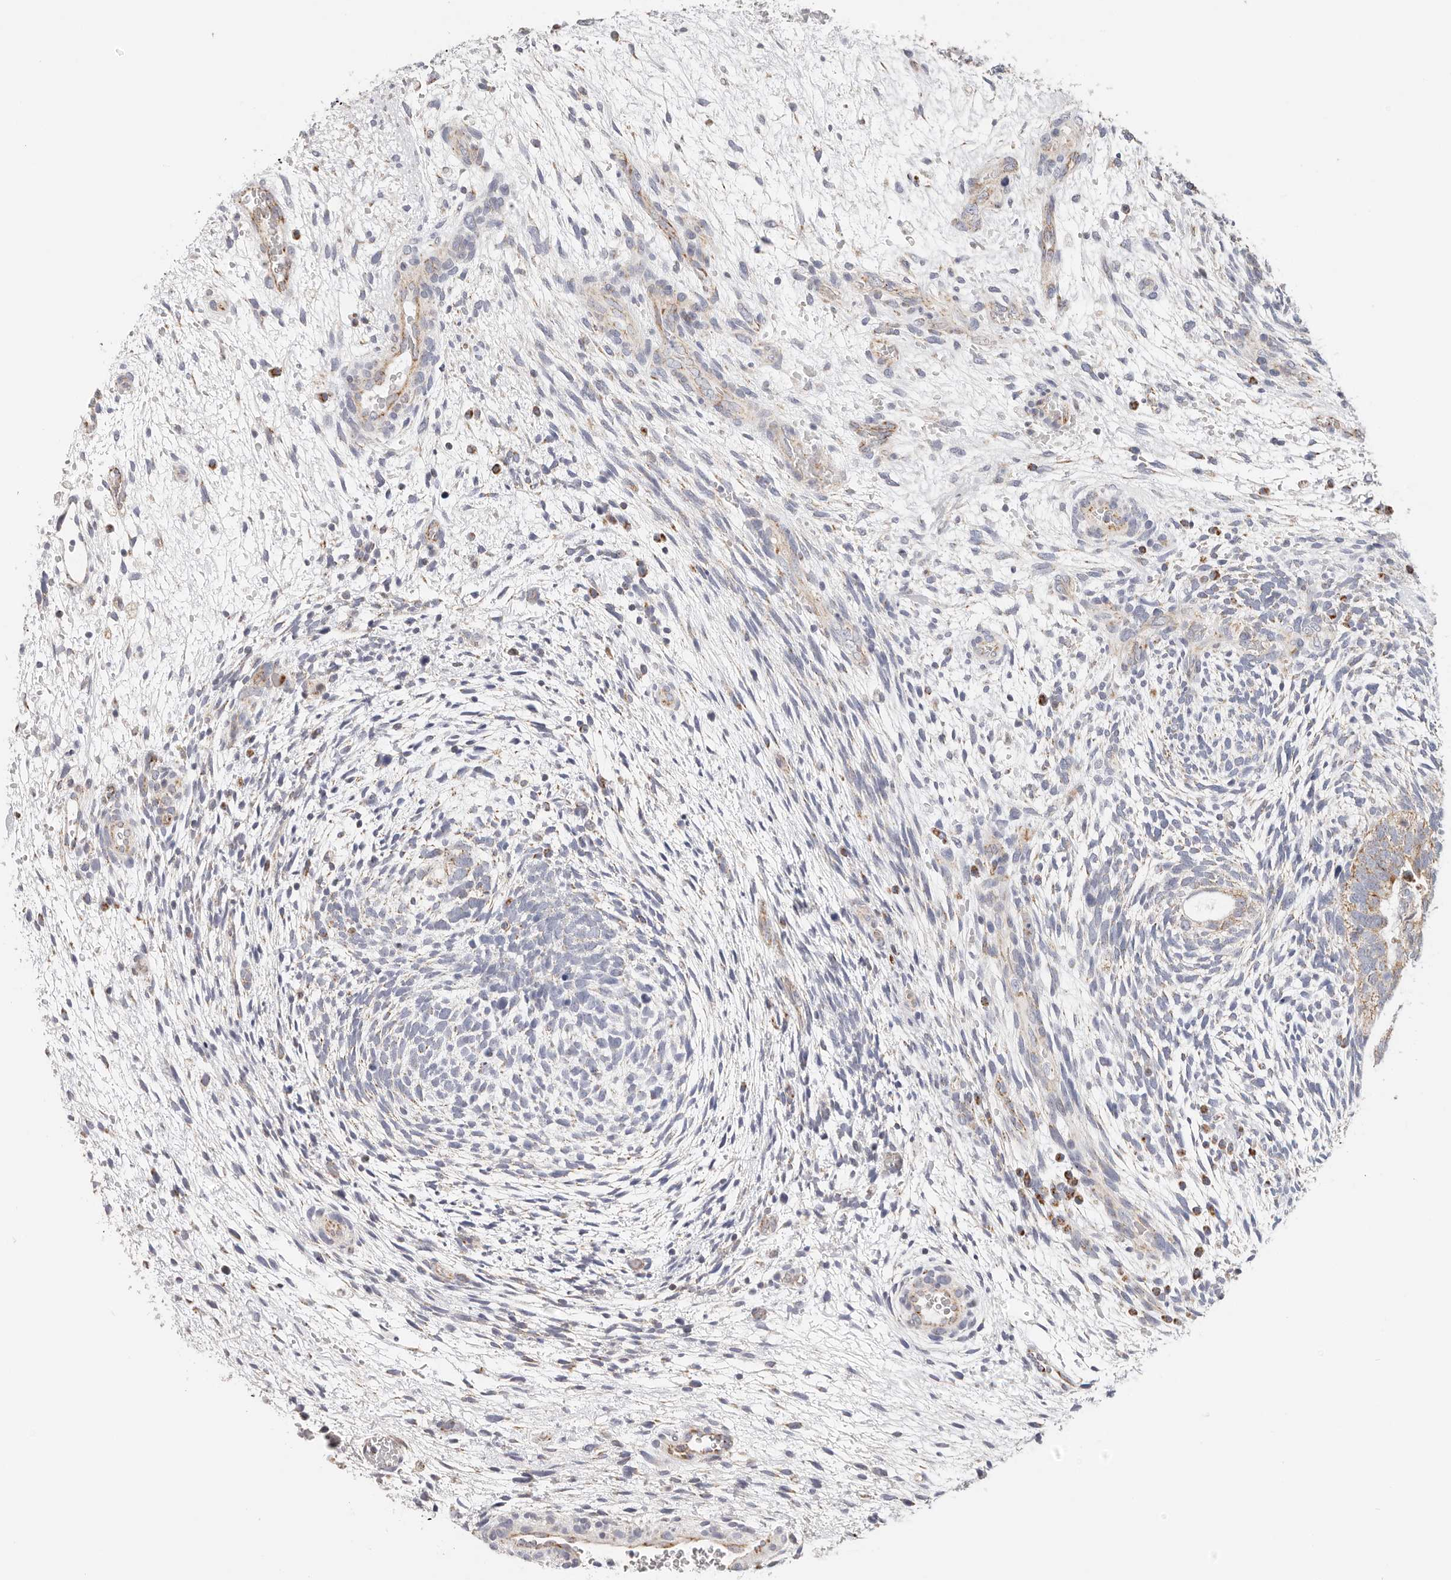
{"staining": {"intensity": "moderate", "quantity": ">75%", "location": "cytoplasmic/membranous"}, "tissue": "testis cancer", "cell_type": "Tumor cells", "image_type": "cancer", "snomed": [{"axis": "morphology", "description": "Carcinoma, Embryonal, NOS"}, {"axis": "topography", "description": "Testis"}], "caption": "Protein expression analysis of testis cancer (embryonal carcinoma) demonstrates moderate cytoplasmic/membranous staining in approximately >75% of tumor cells. (Stains: DAB in brown, nuclei in blue, Microscopy: brightfield microscopy at high magnification).", "gene": "AFDN", "patient": {"sex": "male", "age": 37}}